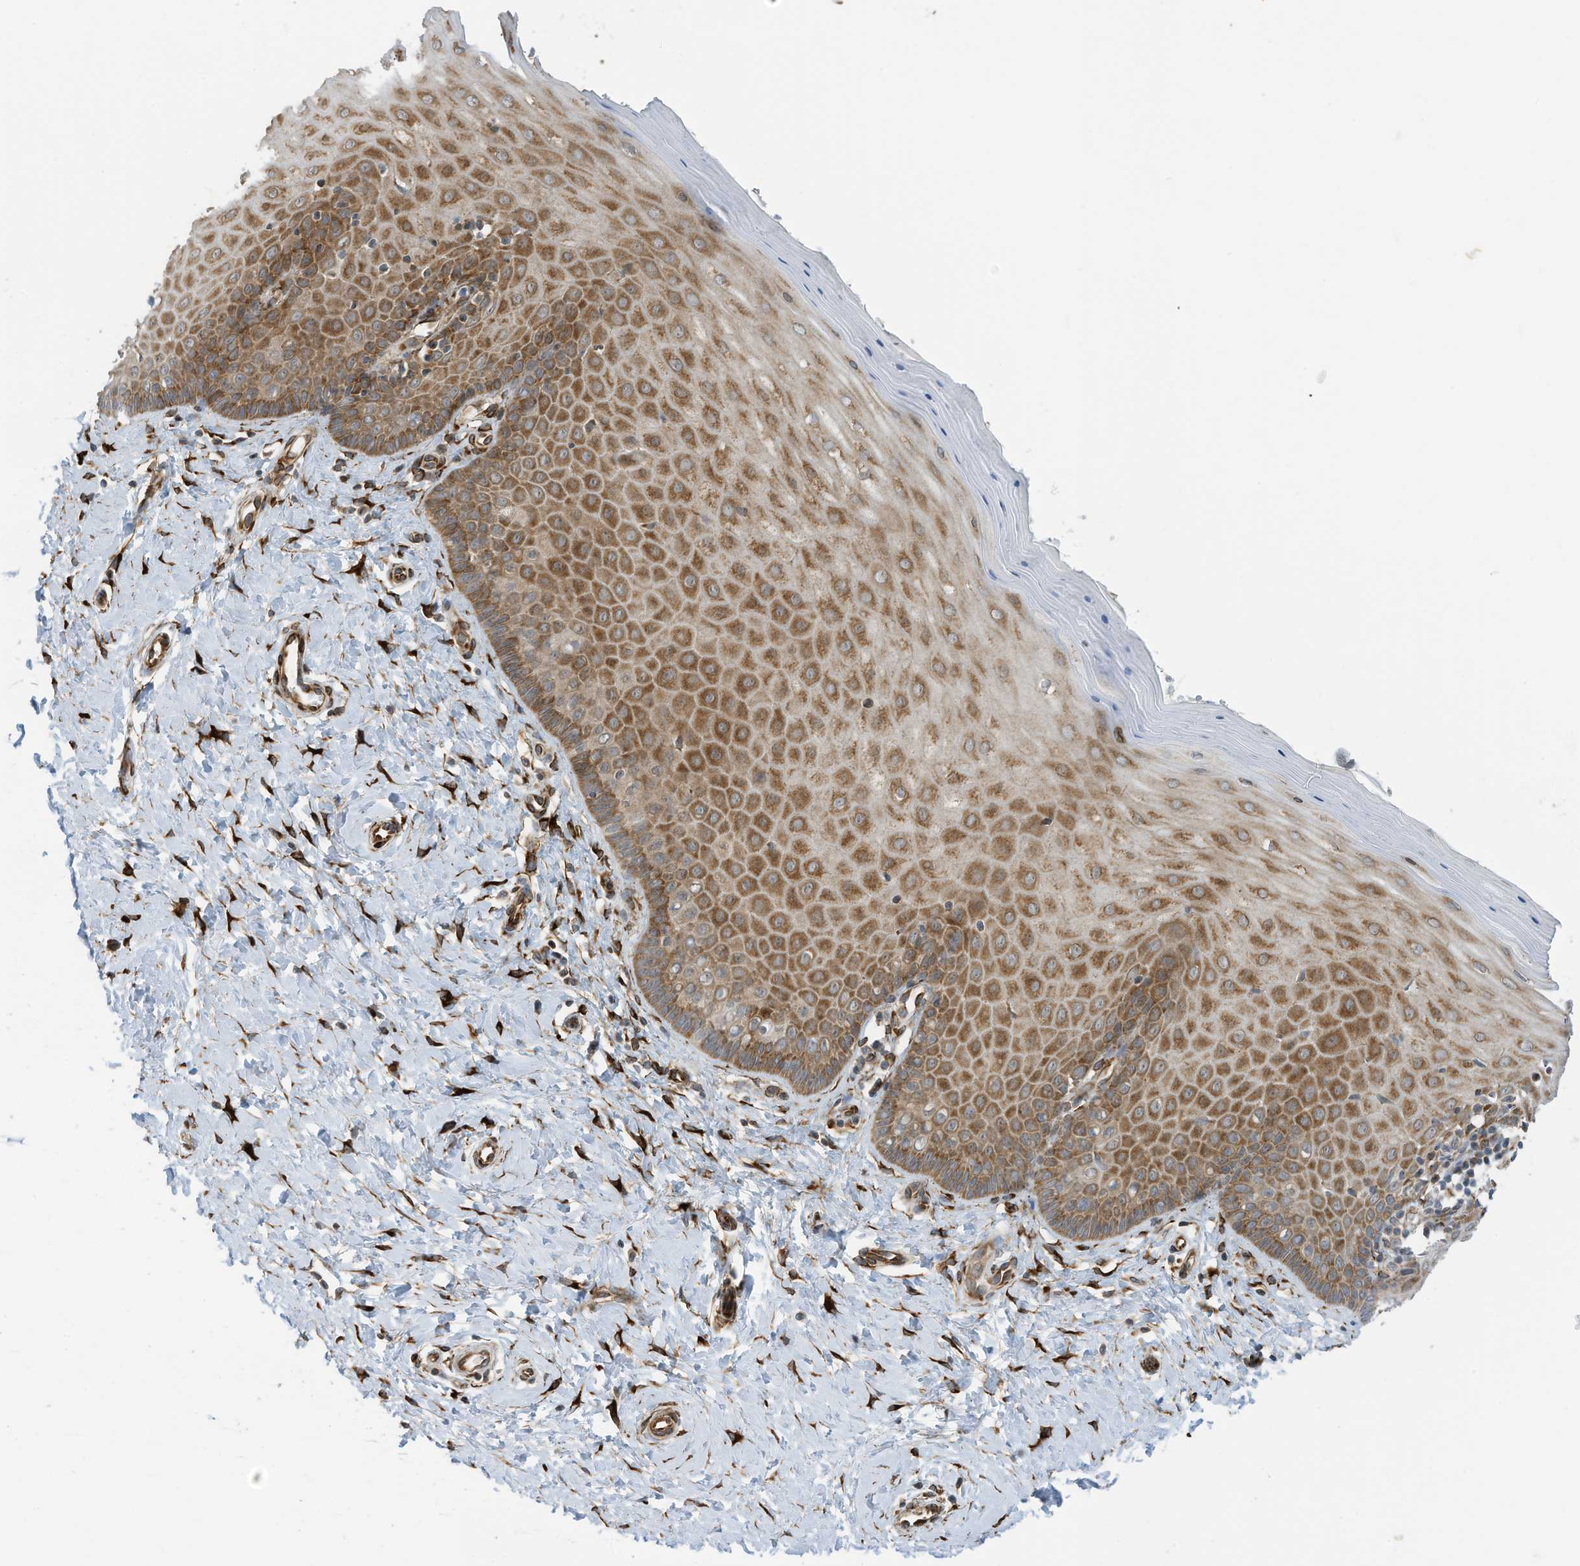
{"staining": {"intensity": "moderate", "quantity": "25%-75%", "location": "cytoplasmic/membranous"}, "tissue": "cervix", "cell_type": "Glandular cells", "image_type": "normal", "snomed": [{"axis": "morphology", "description": "Normal tissue, NOS"}, {"axis": "topography", "description": "Cervix"}], "caption": "Immunohistochemistry histopathology image of unremarkable human cervix stained for a protein (brown), which displays medium levels of moderate cytoplasmic/membranous staining in approximately 25%-75% of glandular cells.", "gene": "ZBTB45", "patient": {"sex": "female", "age": 55}}